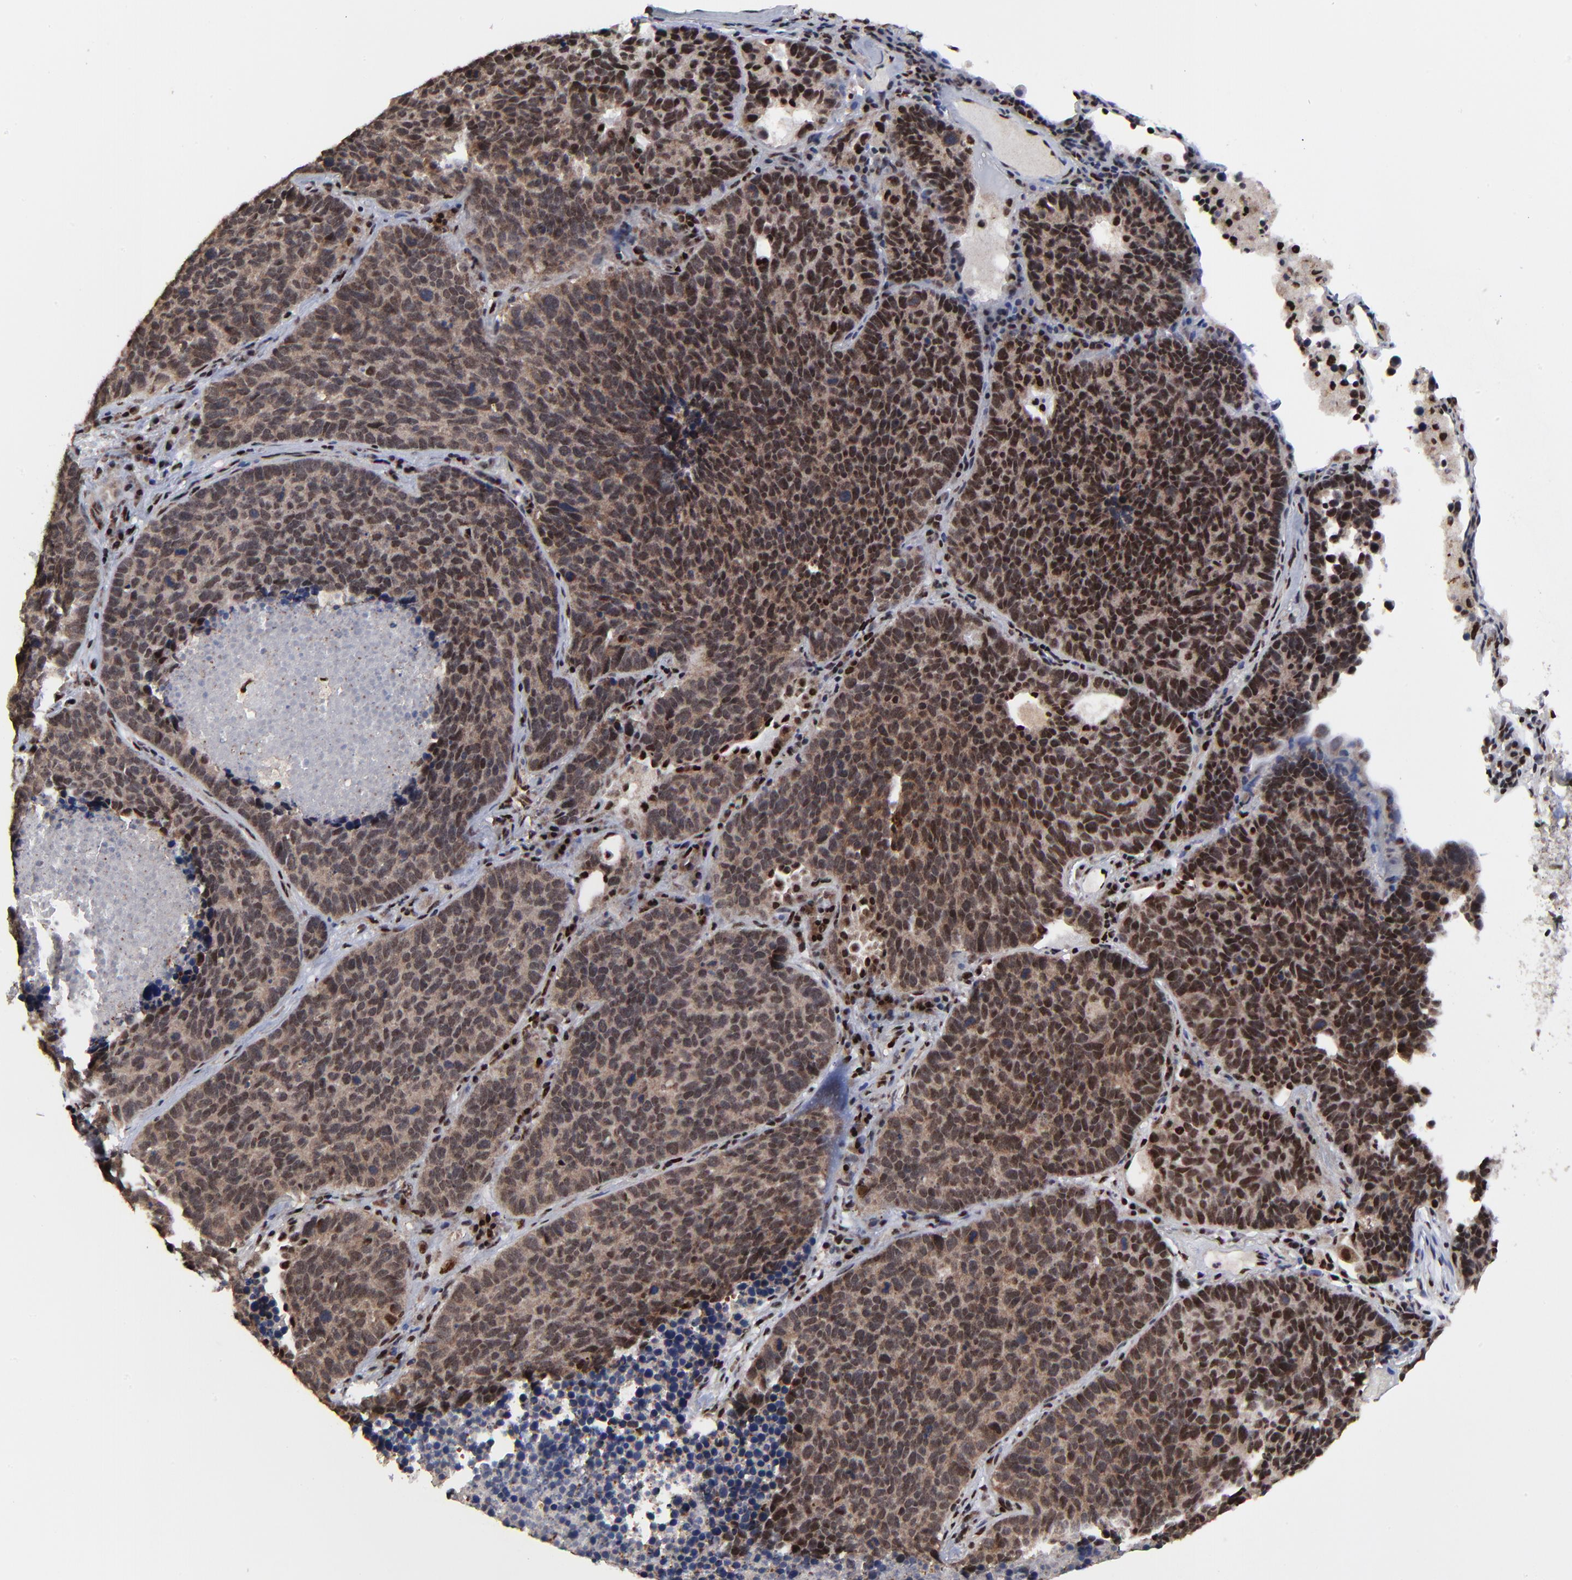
{"staining": {"intensity": "moderate", "quantity": ">75%", "location": "nuclear"}, "tissue": "lung cancer", "cell_type": "Tumor cells", "image_type": "cancer", "snomed": [{"axis": "morphology", "description": "Neoplasm, malignant, NOS"}, {"axis": "topography", "description": "Lung"}], "caption": "Malignant neoplasm (lung) stained with DAB (3,3'-diaminobenzidine) immunohistochemistry (IHC) demonstrates medium levels of moderate nuclear staining in approximately >75% of tumor cells.", "gene": "RBM22", "patient": {"sex": "female", "age": 75}}